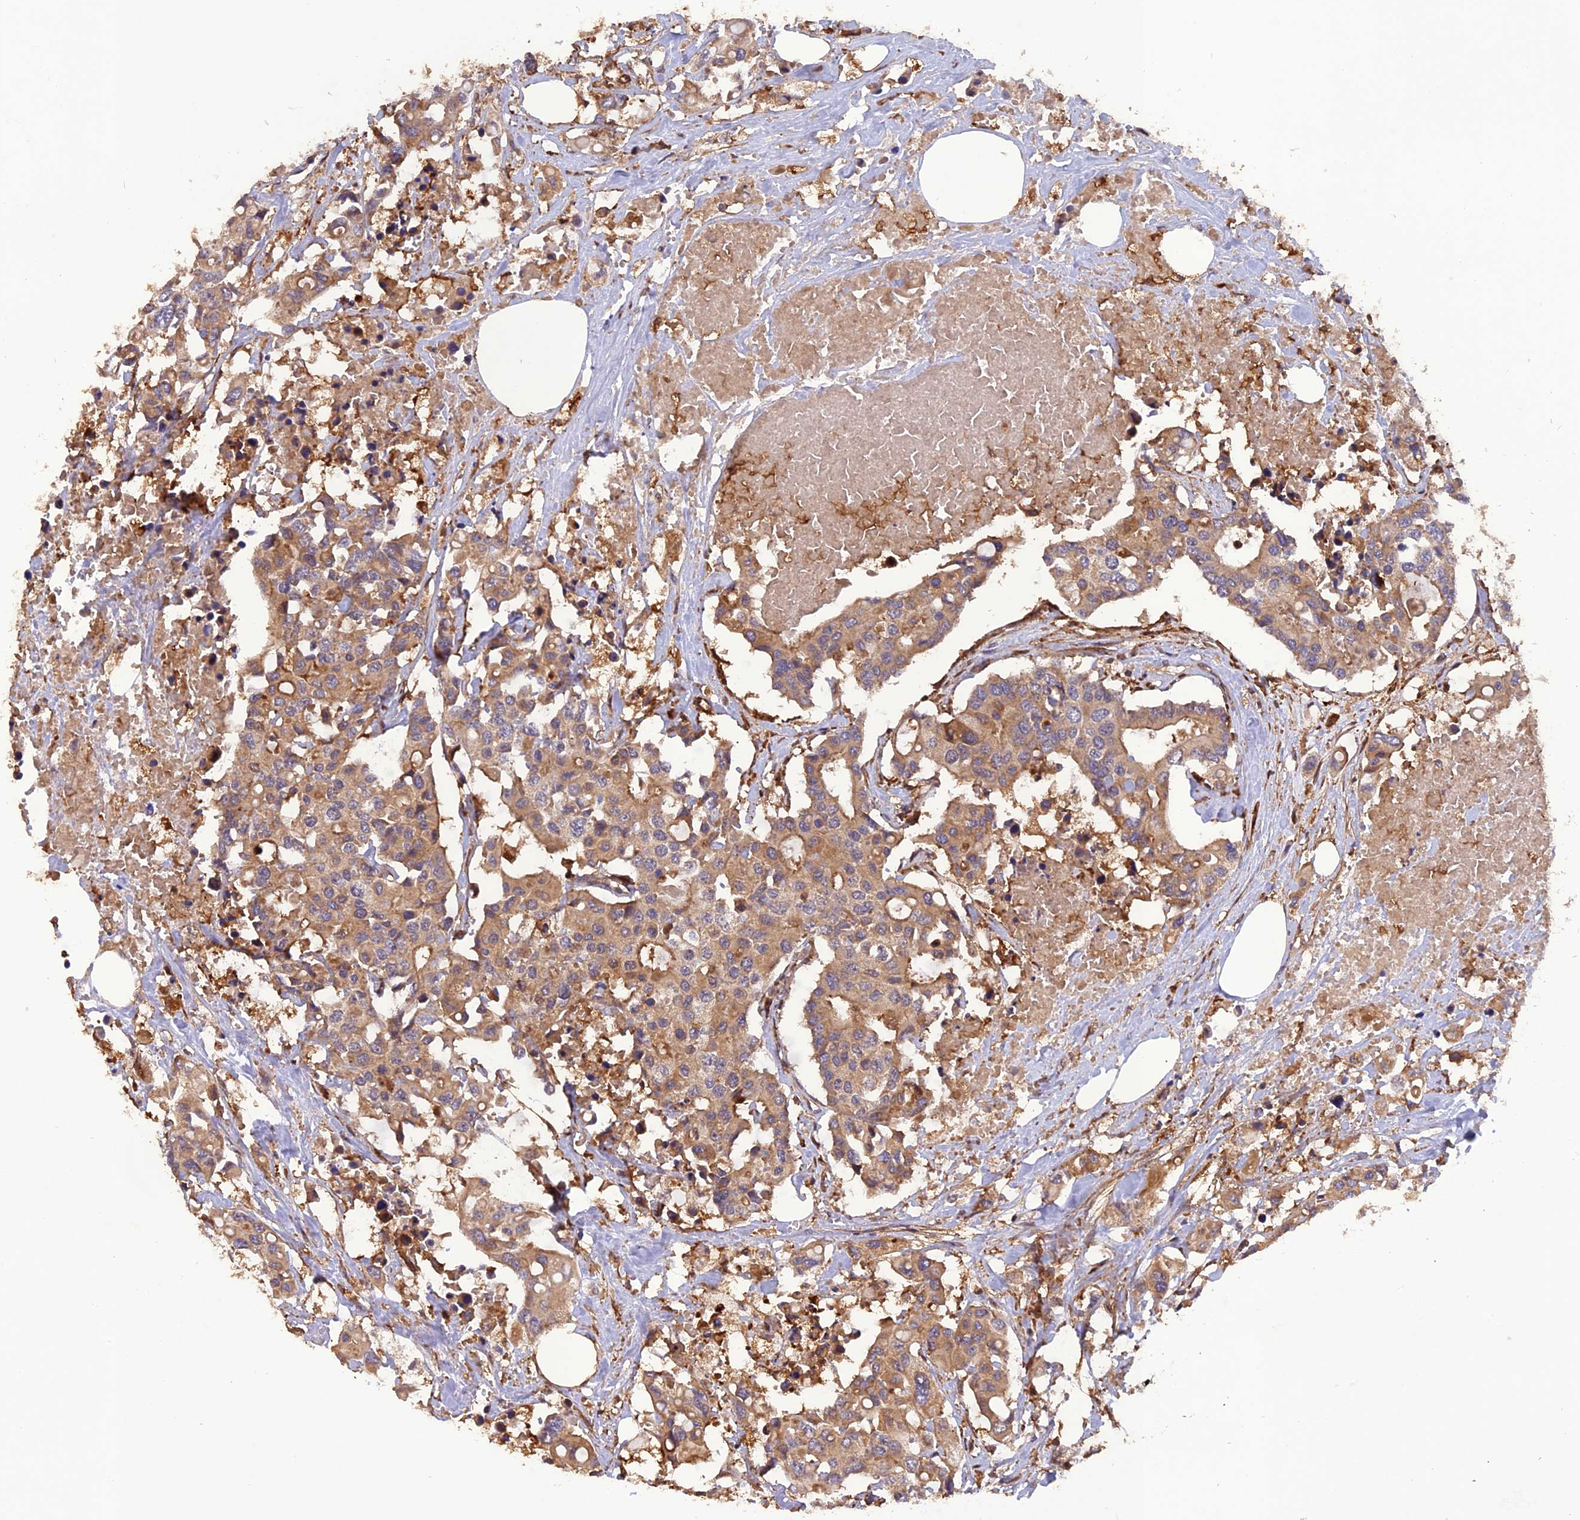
{"staining": {"intensity": "moderate", "quantity": ">75%", "location": "cytoplasmic/membranous"}, "tissue": "colorectal cancer", "cell_type": "Tumor cells", "image_type": "cancer", "snomed": [{"axis": "morphology", "description": "Adenocarcinoma, NOS"}, {"axis": "topography", "description": "Colon"}], "caption": "Immunohistochemical staining of colorectal adenocarcinoma demonstrates medium levels of moderate cytoplasmic/membranous protein staining in about >75% of tumor cells.", "gene": "STOML1", "patient": {"sex": "male", "age": 77}}